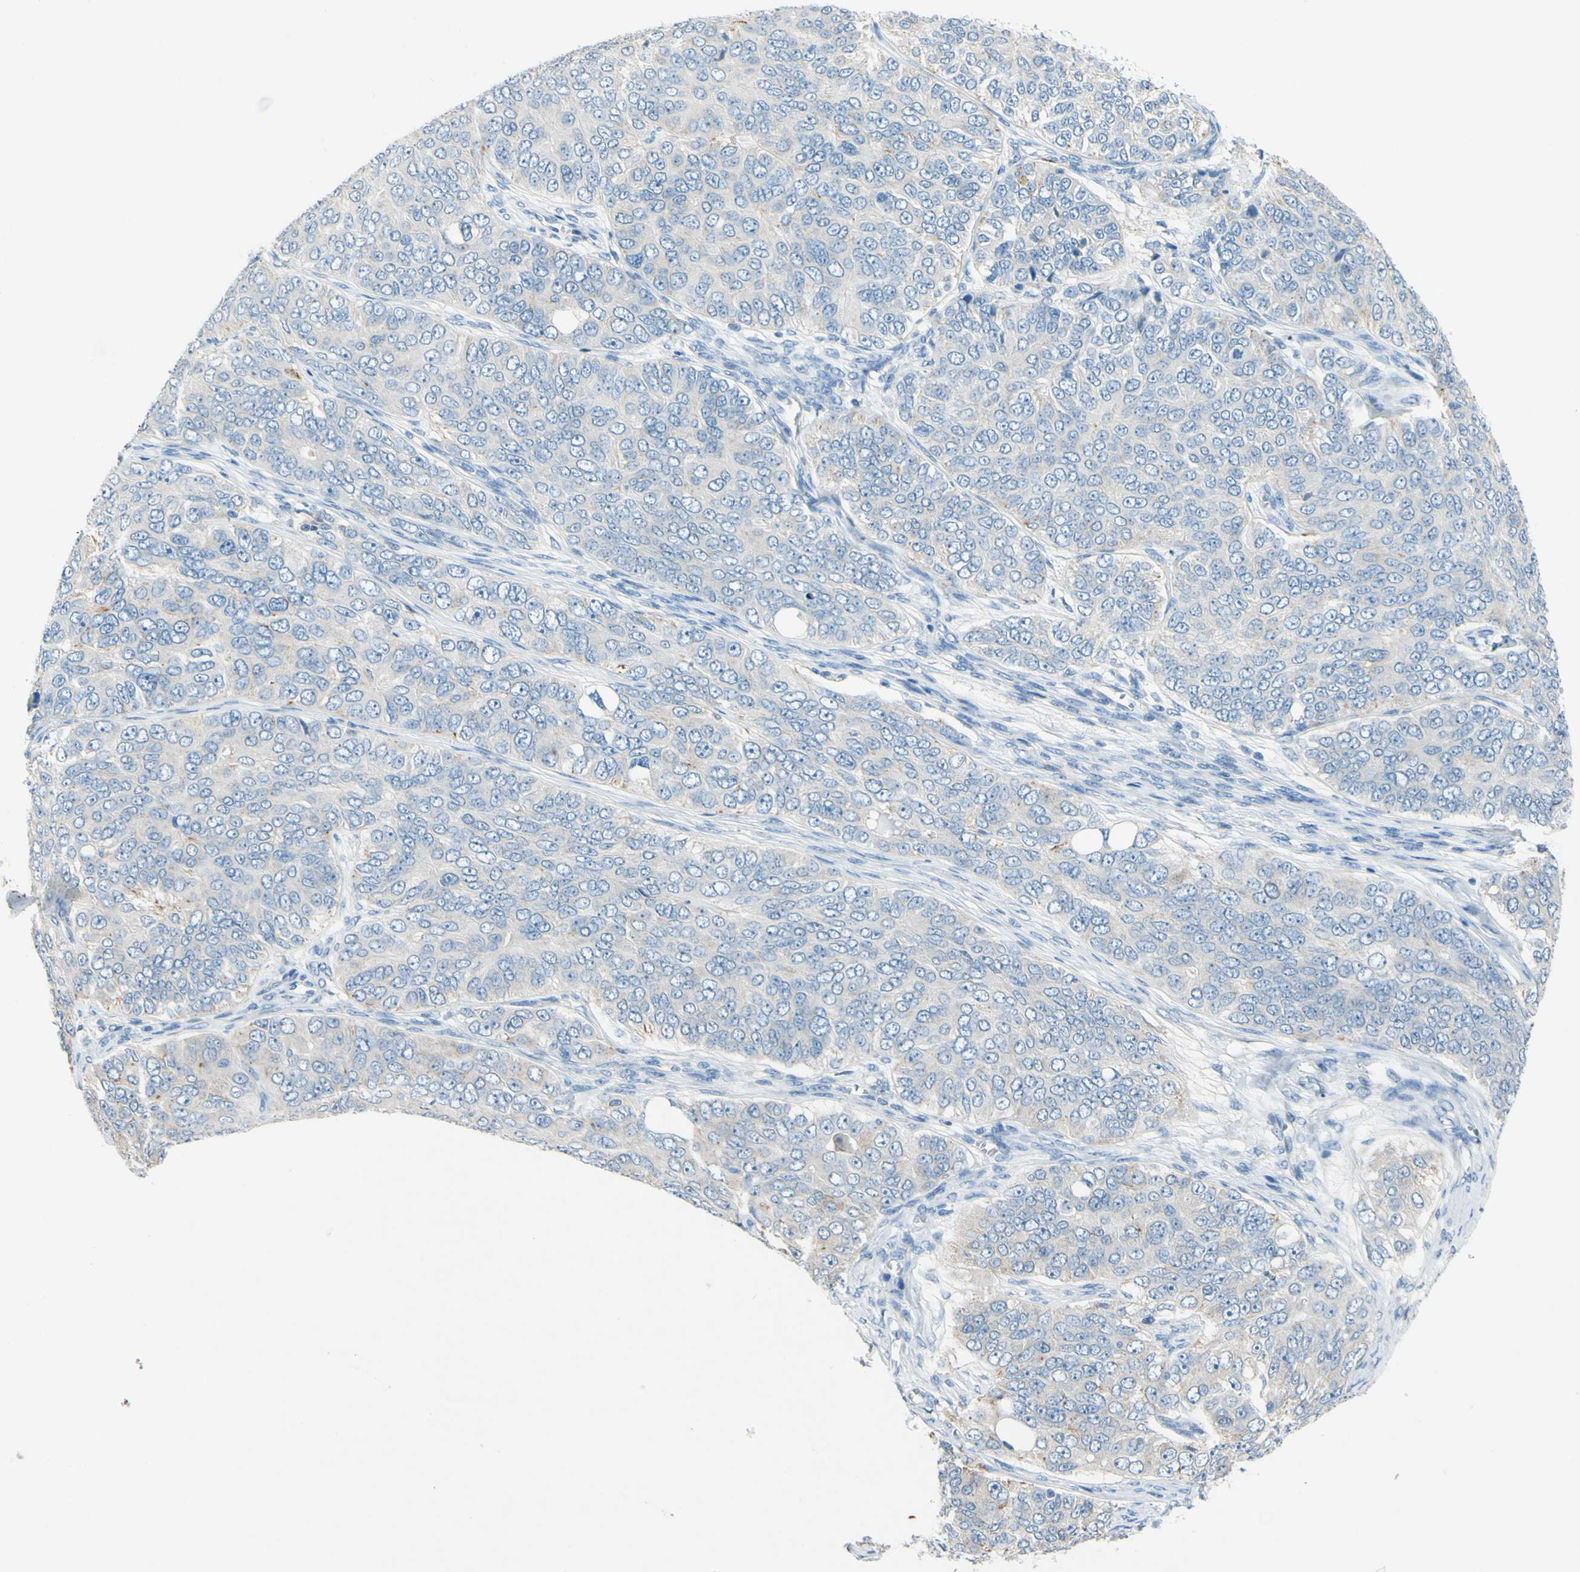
{"staining": {"intensity": "moderate", "quantity": "<25%", "location": "cytoplasmic/membranous"}, "tissue": "ovarian cancer", "cell_type": "Tumor cells", "image_type": "cancer", "snomed": [{"axis": "morphology", "description": "Carcinoma, endometroid"}, {"axis": "topography", "description": "Ovary"}], "caption": "A brown stain highlights moderate cytoplasmic/membranous positivity of a protein in human ovarian endometroid carcinoma tumor cells.", "gene": "CDH10", "patient": {"sex": "female", "age": 51}}